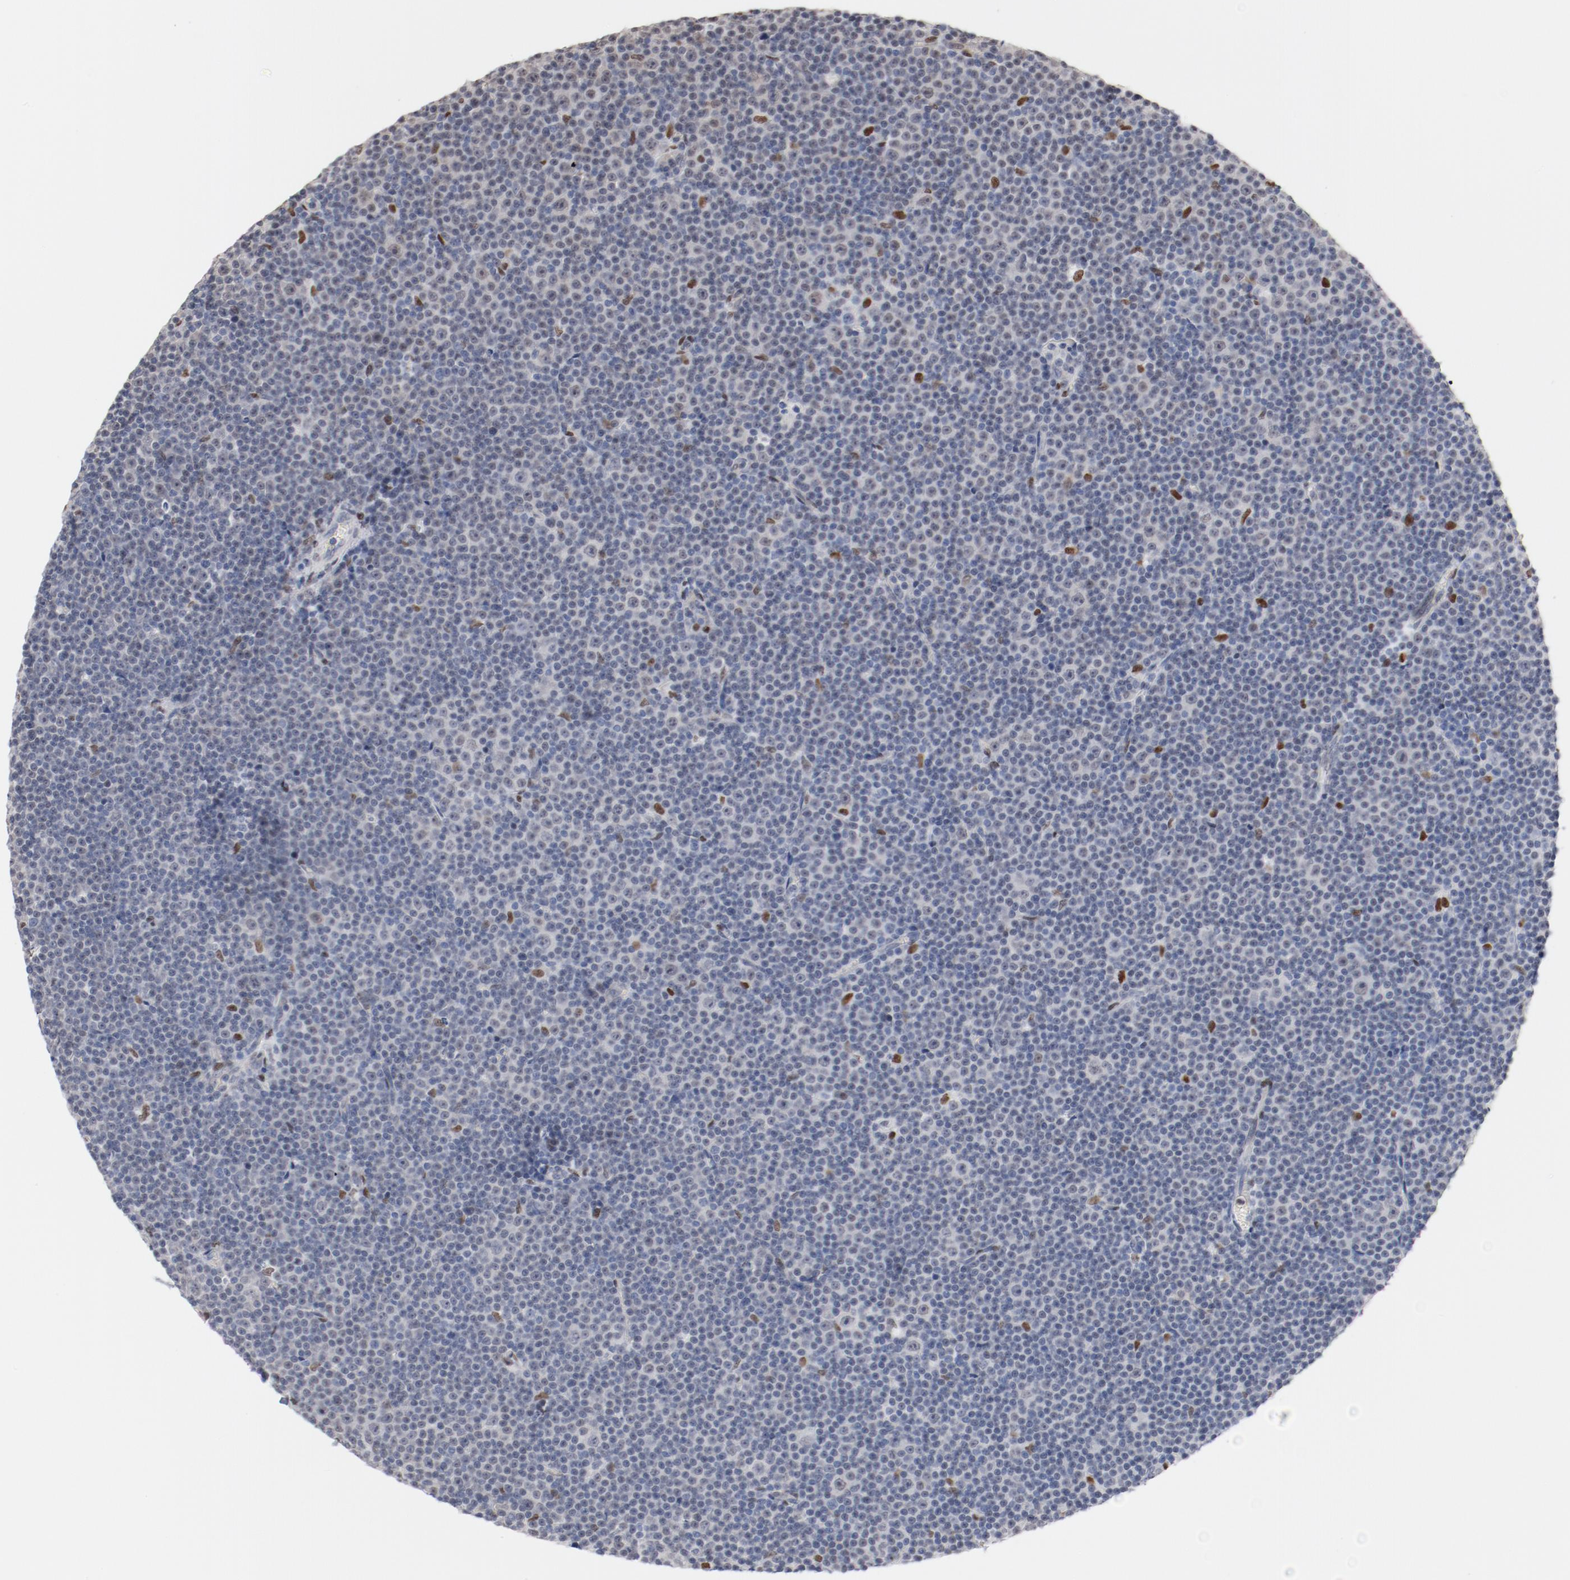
{"staining": {"intensity": "negative", "quantity": "none", "location": "none"}, "tissue": "lymphoma", "cell_type": "Tumor cells", "image_type": "cancer", "snomed": [{"axis": "morphology", "description": "Malignant lymphoma, non-Hodgkin's type, Low grade"}, {"axis": "topography", "description": "Lymph node"}], "caption": "An immunohistochemistry (IHC) histopathology image of lymphoma is shown. There is no staining in tumor cells of lymphoma.", "gene": "ZEB2", "patient": {"sex": "female", "age": 67}}